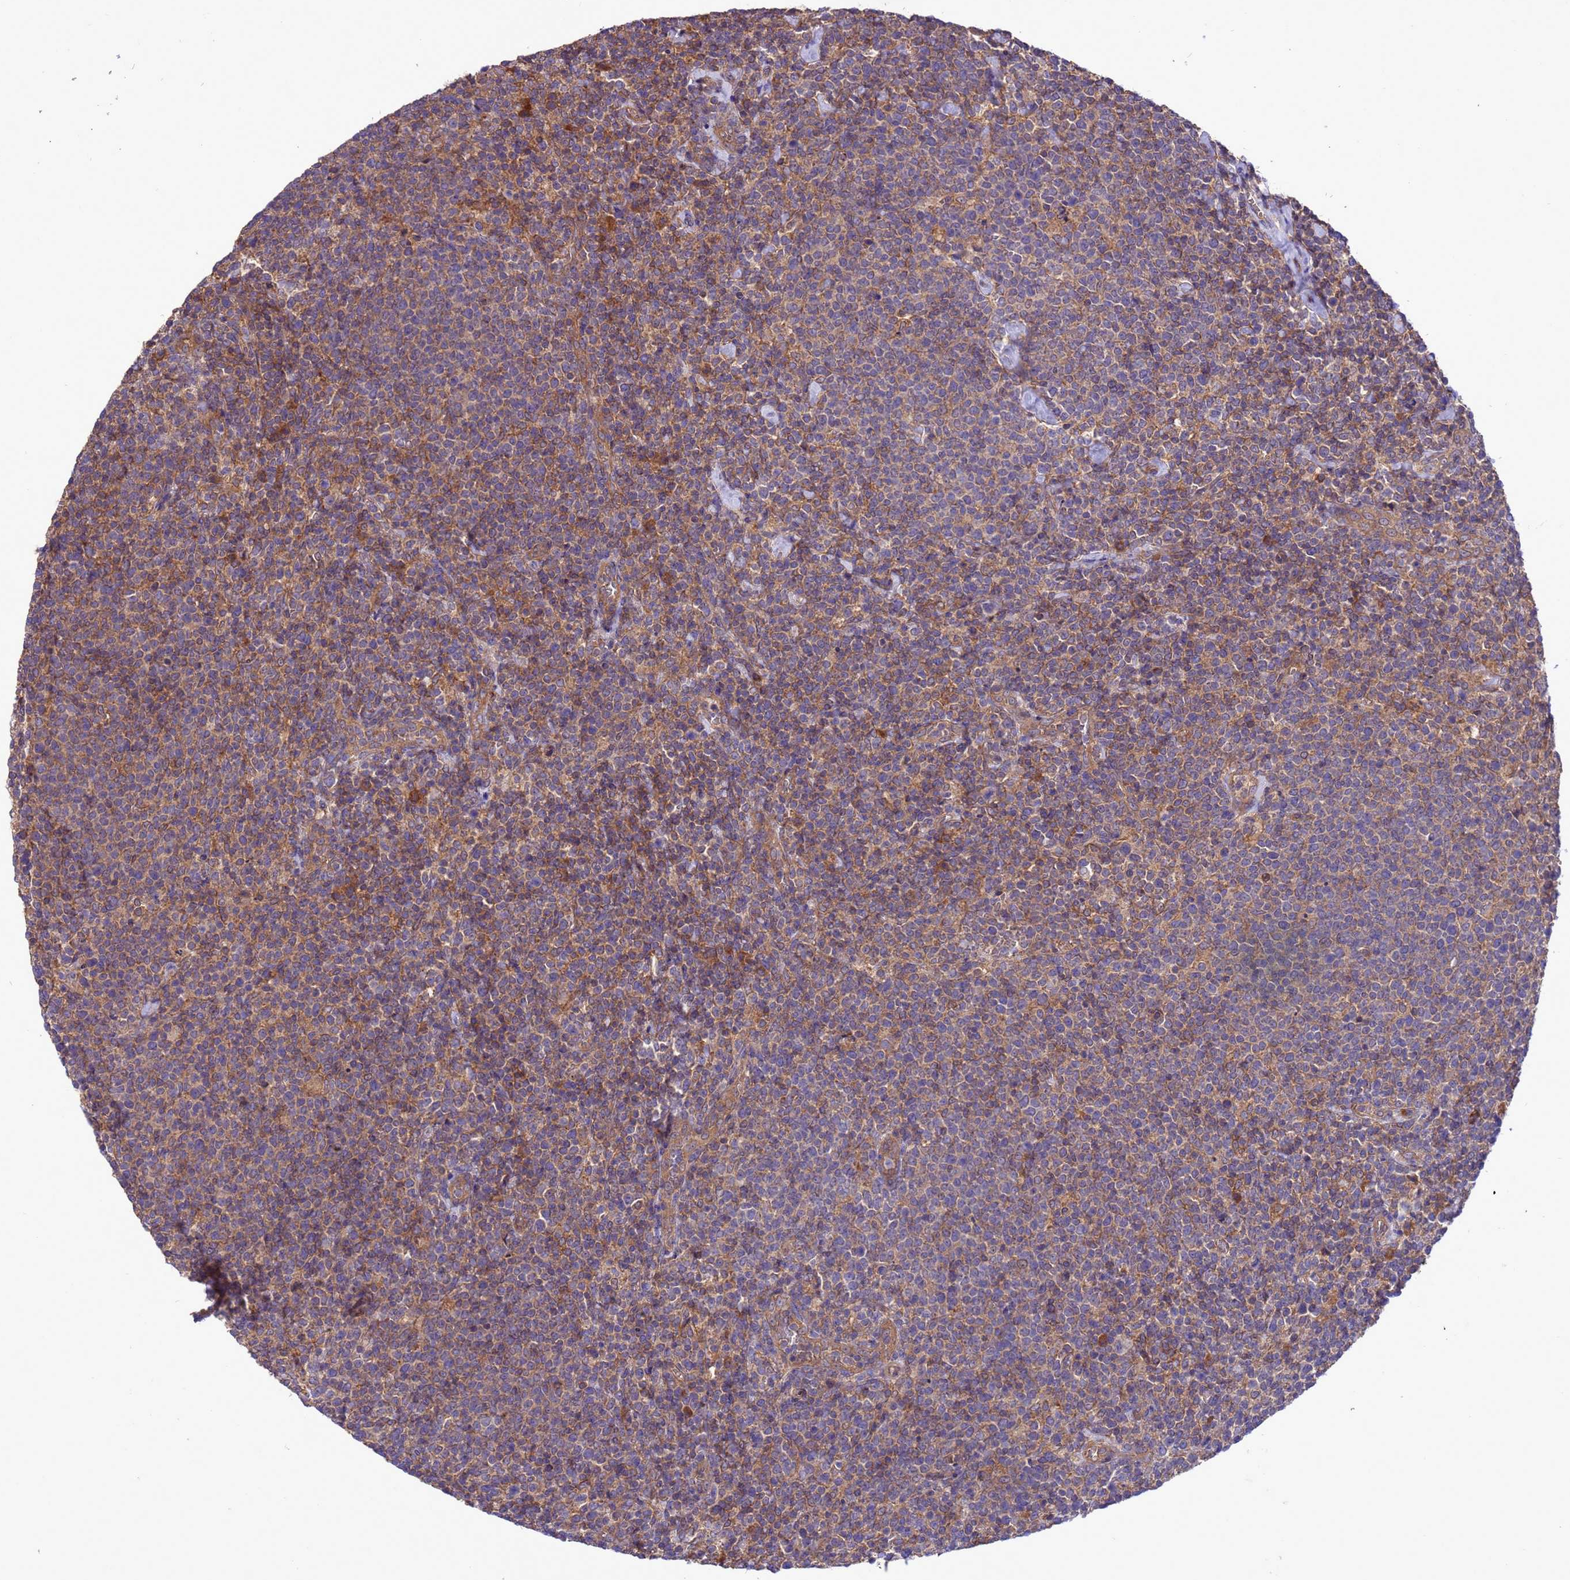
{"staining": {"intensity": "weak", "quantity": "25%-75%", "location": "cytoplasmic/membranous"}, "tissue": "lymphoma", "cell_type": "Tumor cells", "image_type": "cancer", "snomed": [{"axis": "morphology", "description": "Malignant lymphoma, non-Hodgkin's type, High grade"}, {"axis": "topography", "description": "Lymph node"}], "caption": "Immunohistochemical staining of high-grade malignant lymphoma, non-Hodgkin's type exhibits weak cytoplasmic/membranous protein staining in approximately 25%-75% of tumor cells. (Brightfield microscopy of DAB IHC at high magnification).", "gene": "ARHGAP12", "patient": {"sex": "male", "age": 61}}